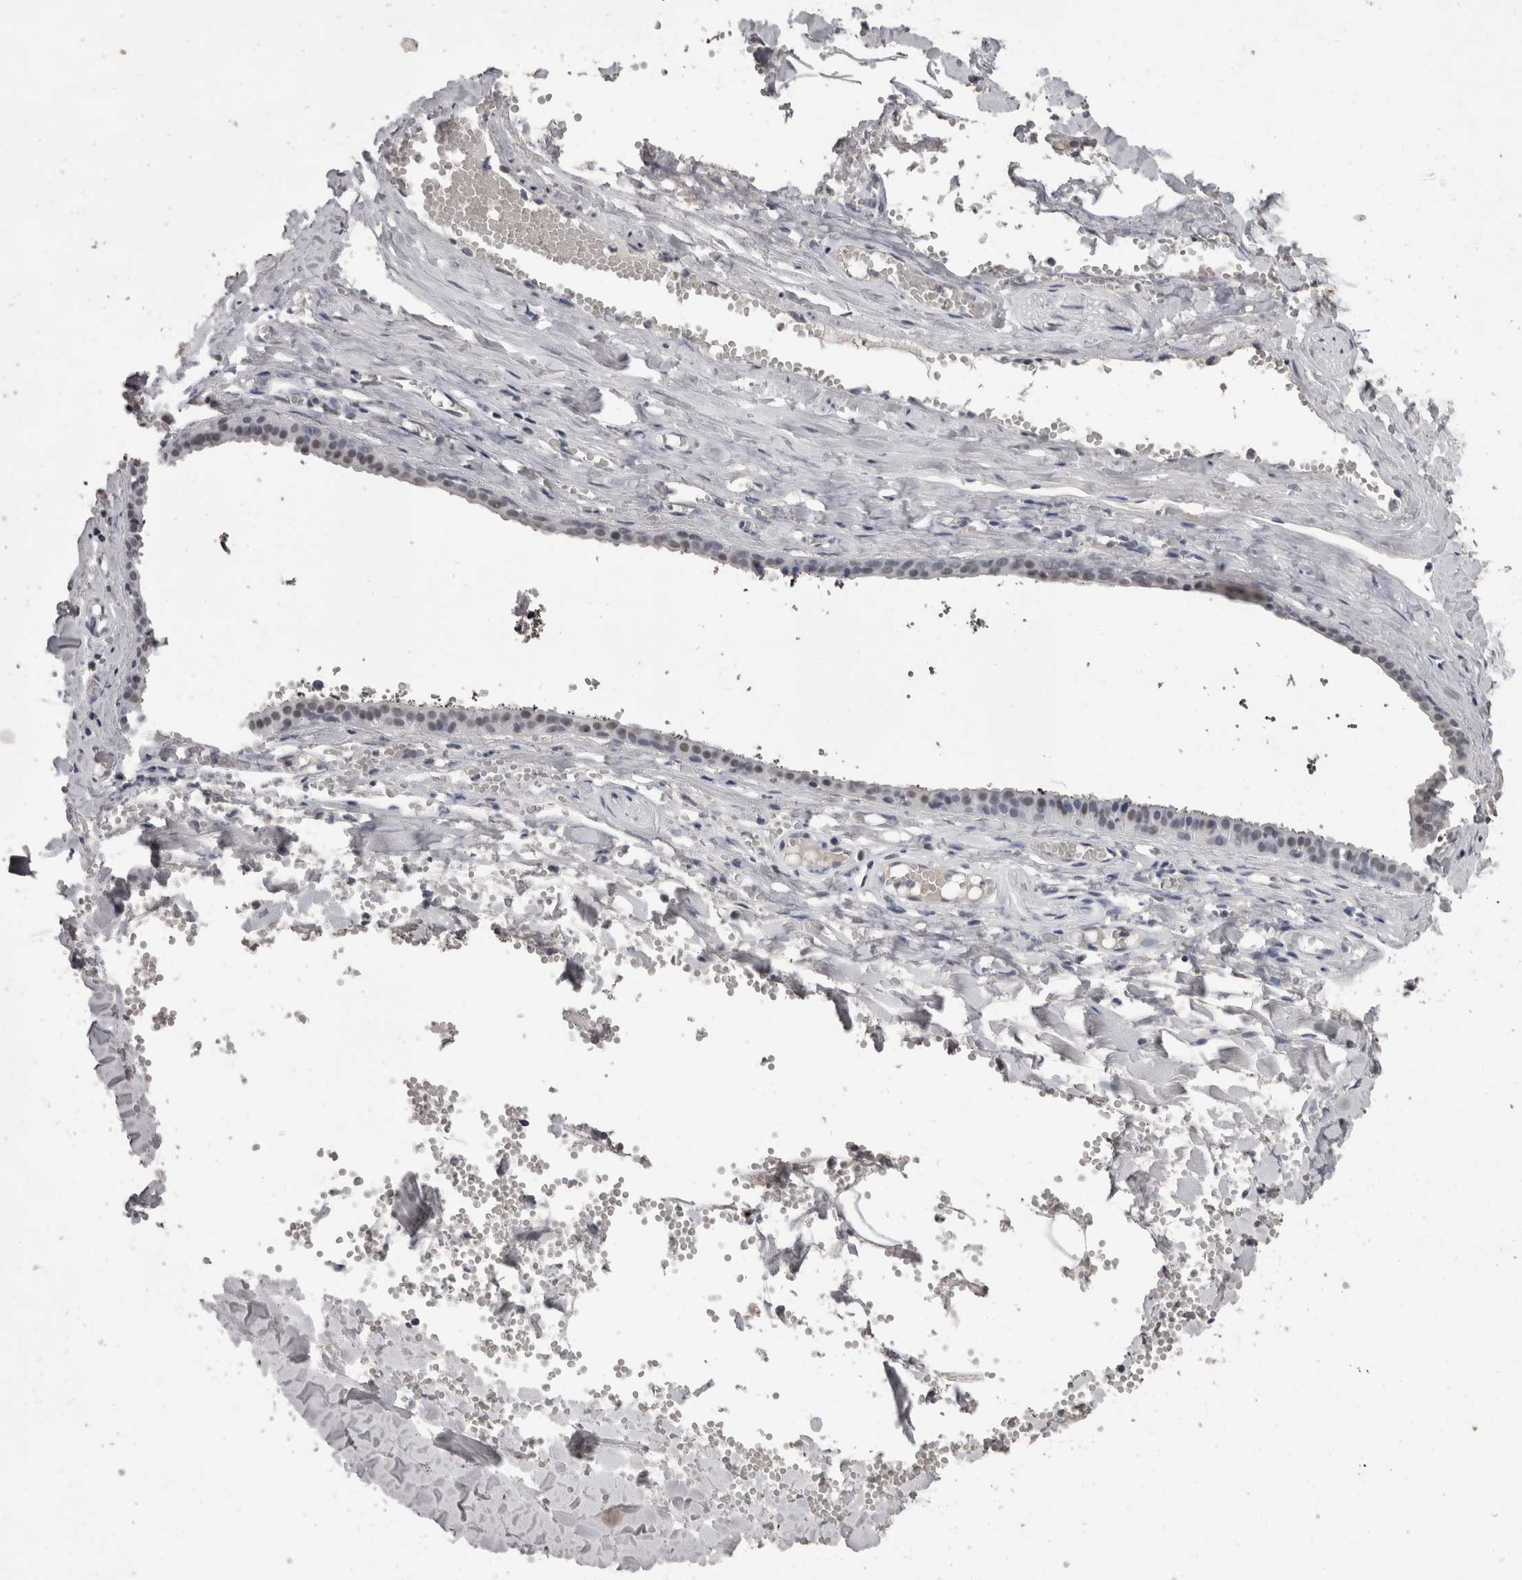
{"staining": {"intensity": "weak", "quantity": ">75%", "location": "nuclear"}, "tissue": "salivary gland", "cell_type": "Glandular cells", "image_type": "normal", "snomed": [{"axis": "morphology", "description": "Normal tissue, NOS"}, {"axis": "topography", "description": "Salivary gland"}], "caption": "High-power microscopy captured an IHC micrograph of benign salivary gland, revealing weak nuclear positivity in approximately >75% of glandular cells. Nuclei are stained in blue.", "gene": "DDX17", "patient": {"sex": "male", "age": 62}}